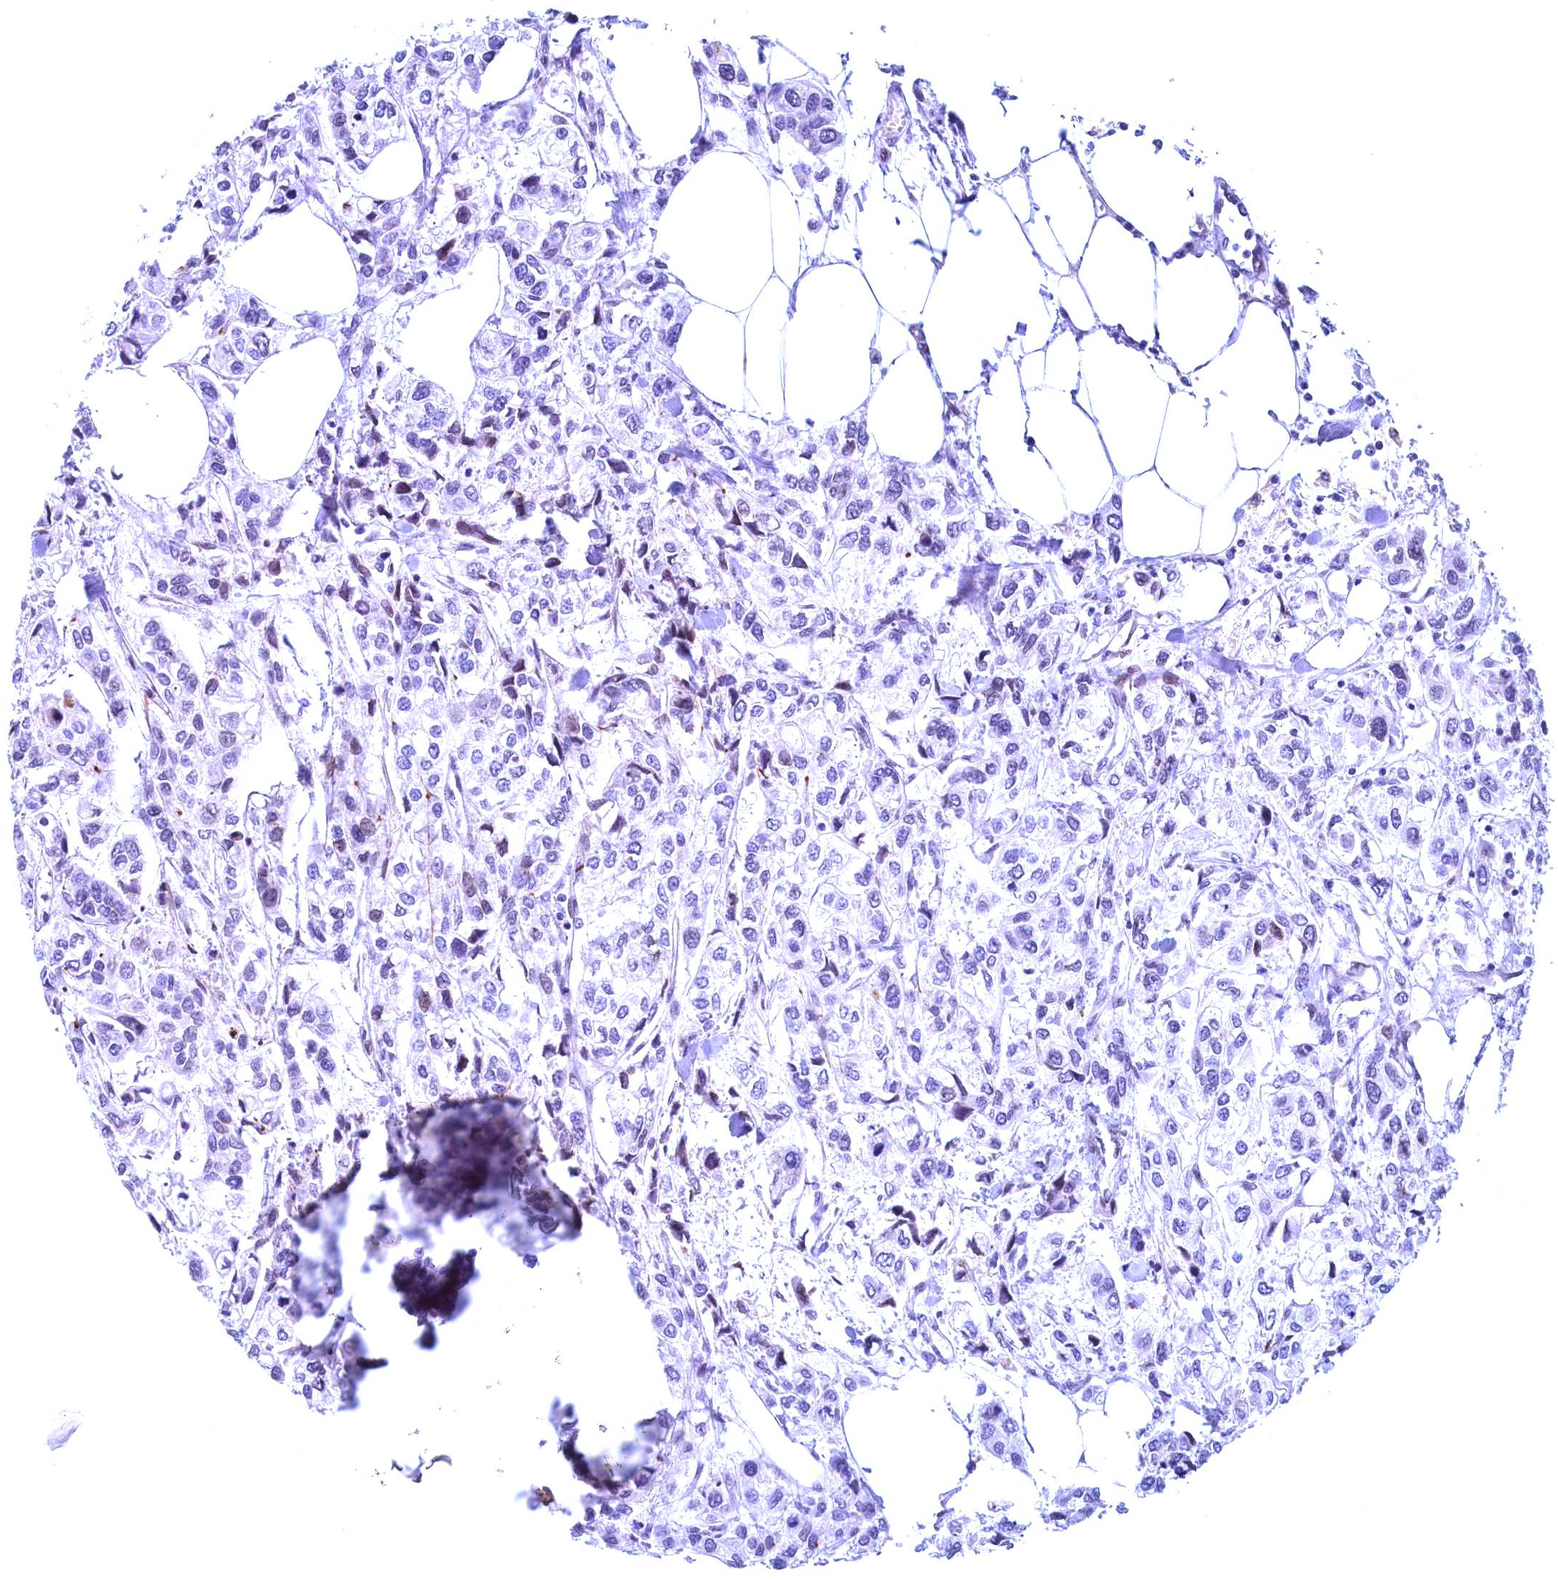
{"staining": {"intensity": "negative", "quantity": "none", "location": "none"}, "tissue": "urothelial cancer", "cell_type": "Tumor cells", "image_type": "cancer", "snomed": [{"axis": "morphology", "description": "Urothelial carcinoma, High grade"}, {"axis": "topography", "description": "Urinary bladder"}], "caption": "Tumor cells show no significant expression in urothelial cancer.", "gene": "GPSM1", "patient": {"sex": "male", "age": 67}}